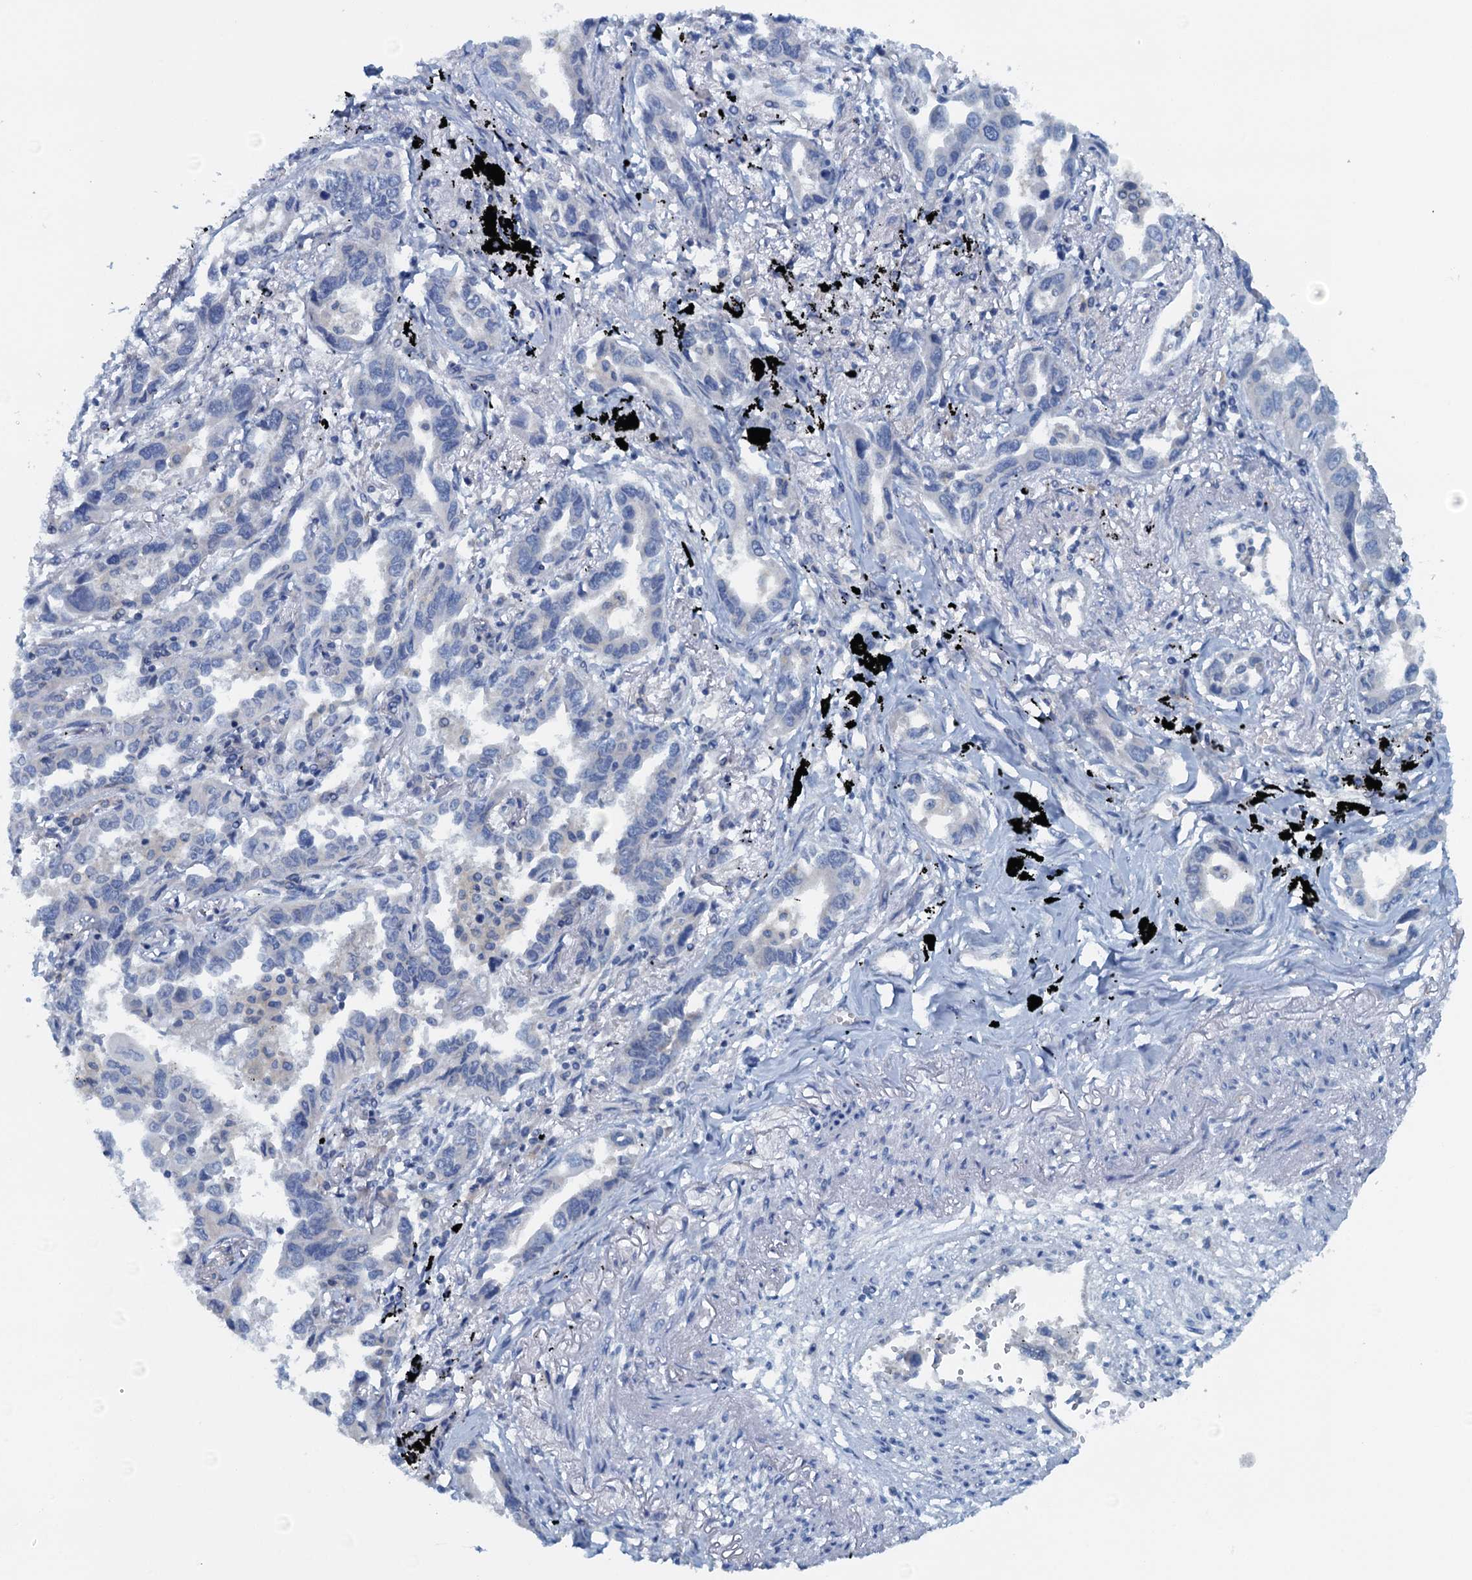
{"staining": {"intensity": "negative", "quantity": "none", "location": "none"}, "tissue": "lung cancer", "cell_type": "Tumor cells", "image_type": "cancer", "snomed": [{"axis": "morphology", "description": "Adenocarcinoma, NOS"}, {"axis": "topography", "description": "Lung"}], "caption": "An image of human lung cancer (adenocarcinoma) is negative for staining in tumor cells. Nuclei are stained in blue.", "gene": "THAP10", "patient": {"sex": "male", "age": 67}}